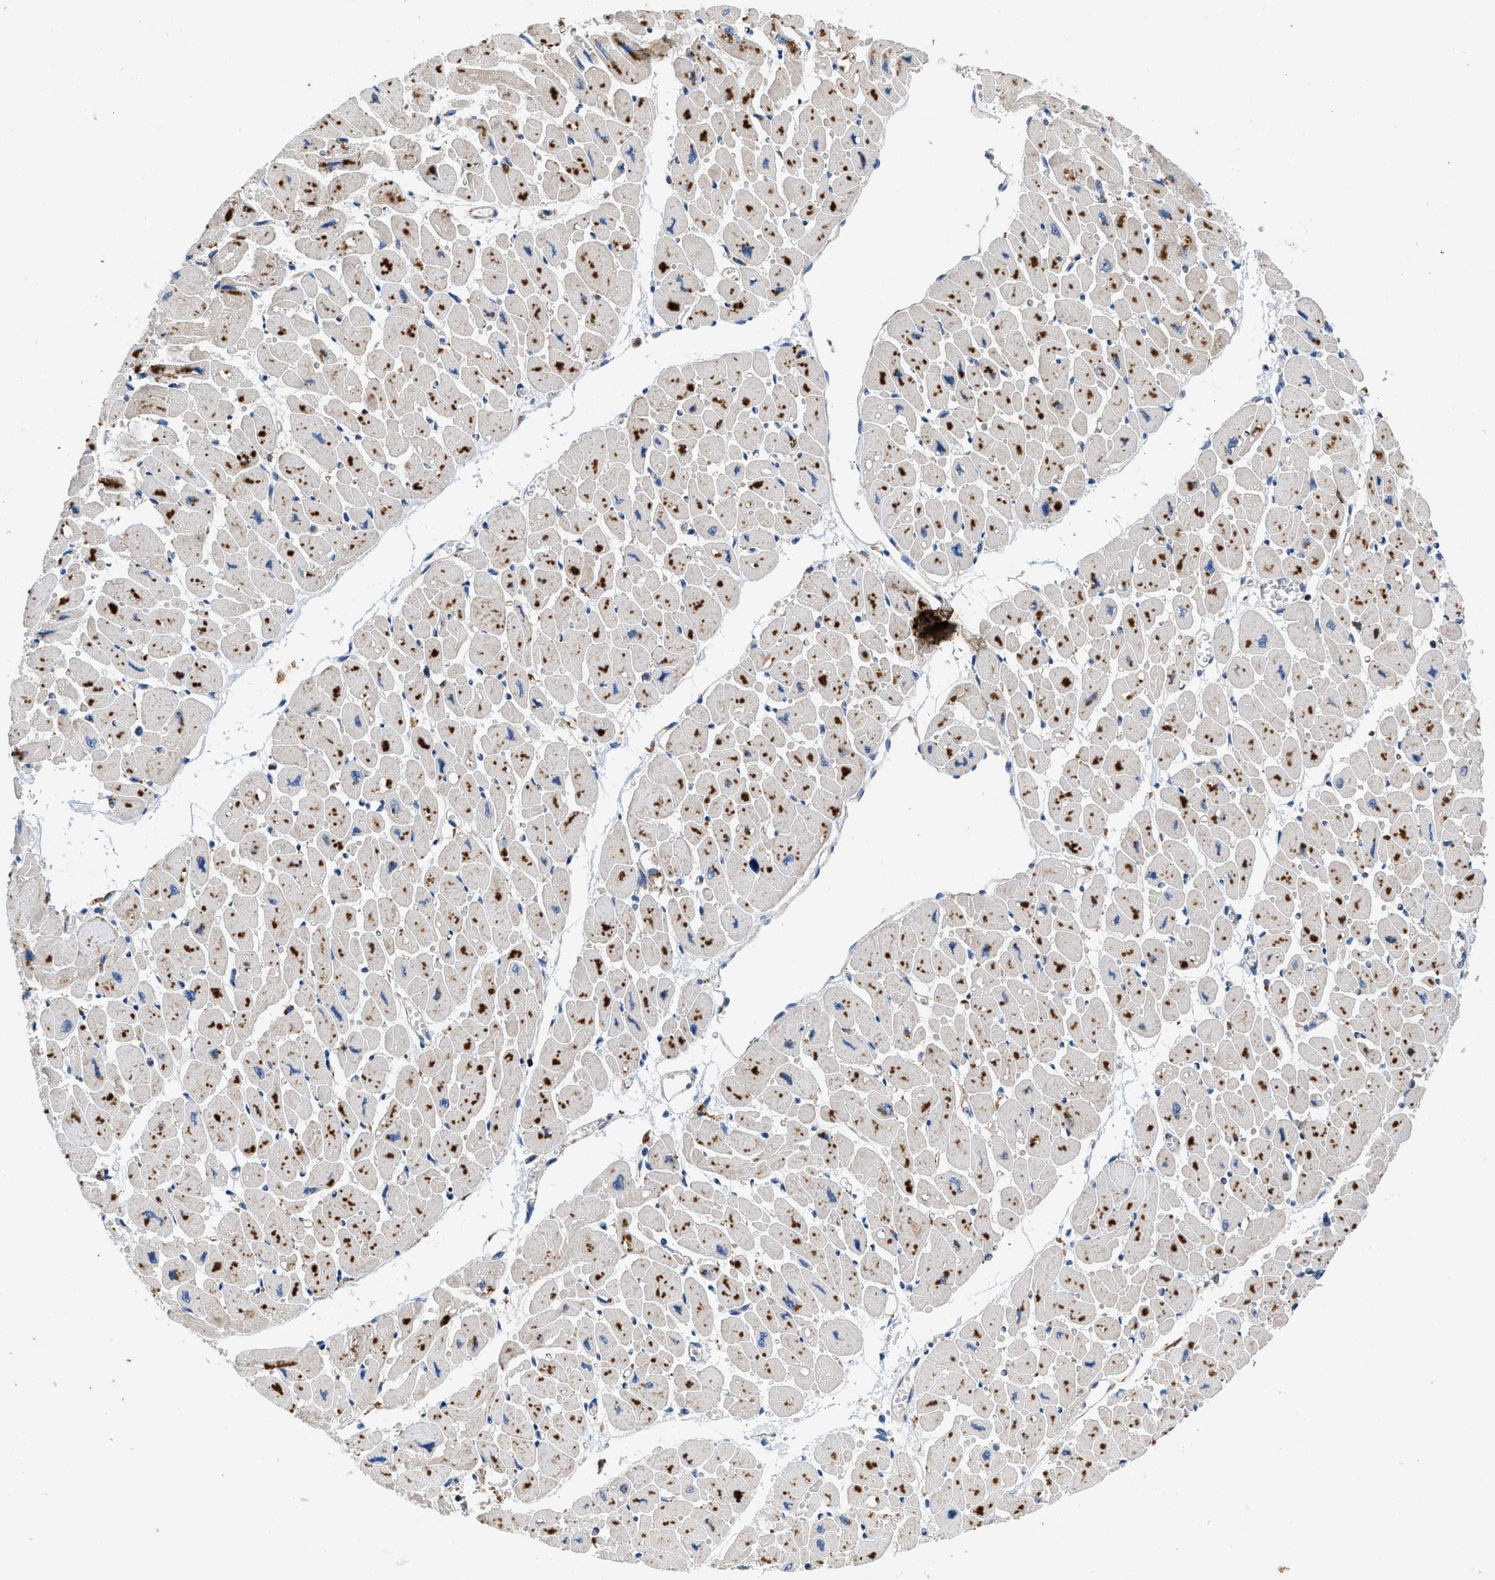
{"staining": {"intensity": "strong", "quantity": ">75%", "location": "cytoplasmic/membranous"}, "tissue": "heart muscle", "cell_type": "Cardiomyocytes", "image_type": "normal", "snomed": [{"axis": "morphology", "description": "Normal tissue, NOS"}, {"axis": "topography", "description": "Heart"}], "caption": "About >75% of cardiomyocytes in unremarkable human heart muscle show strong cytoplasmic/membranous protein staining as visualized by brown immunohistochemical staining.", "gene": "ENPP4", "patient": {"sex": "female", "age": 54}}